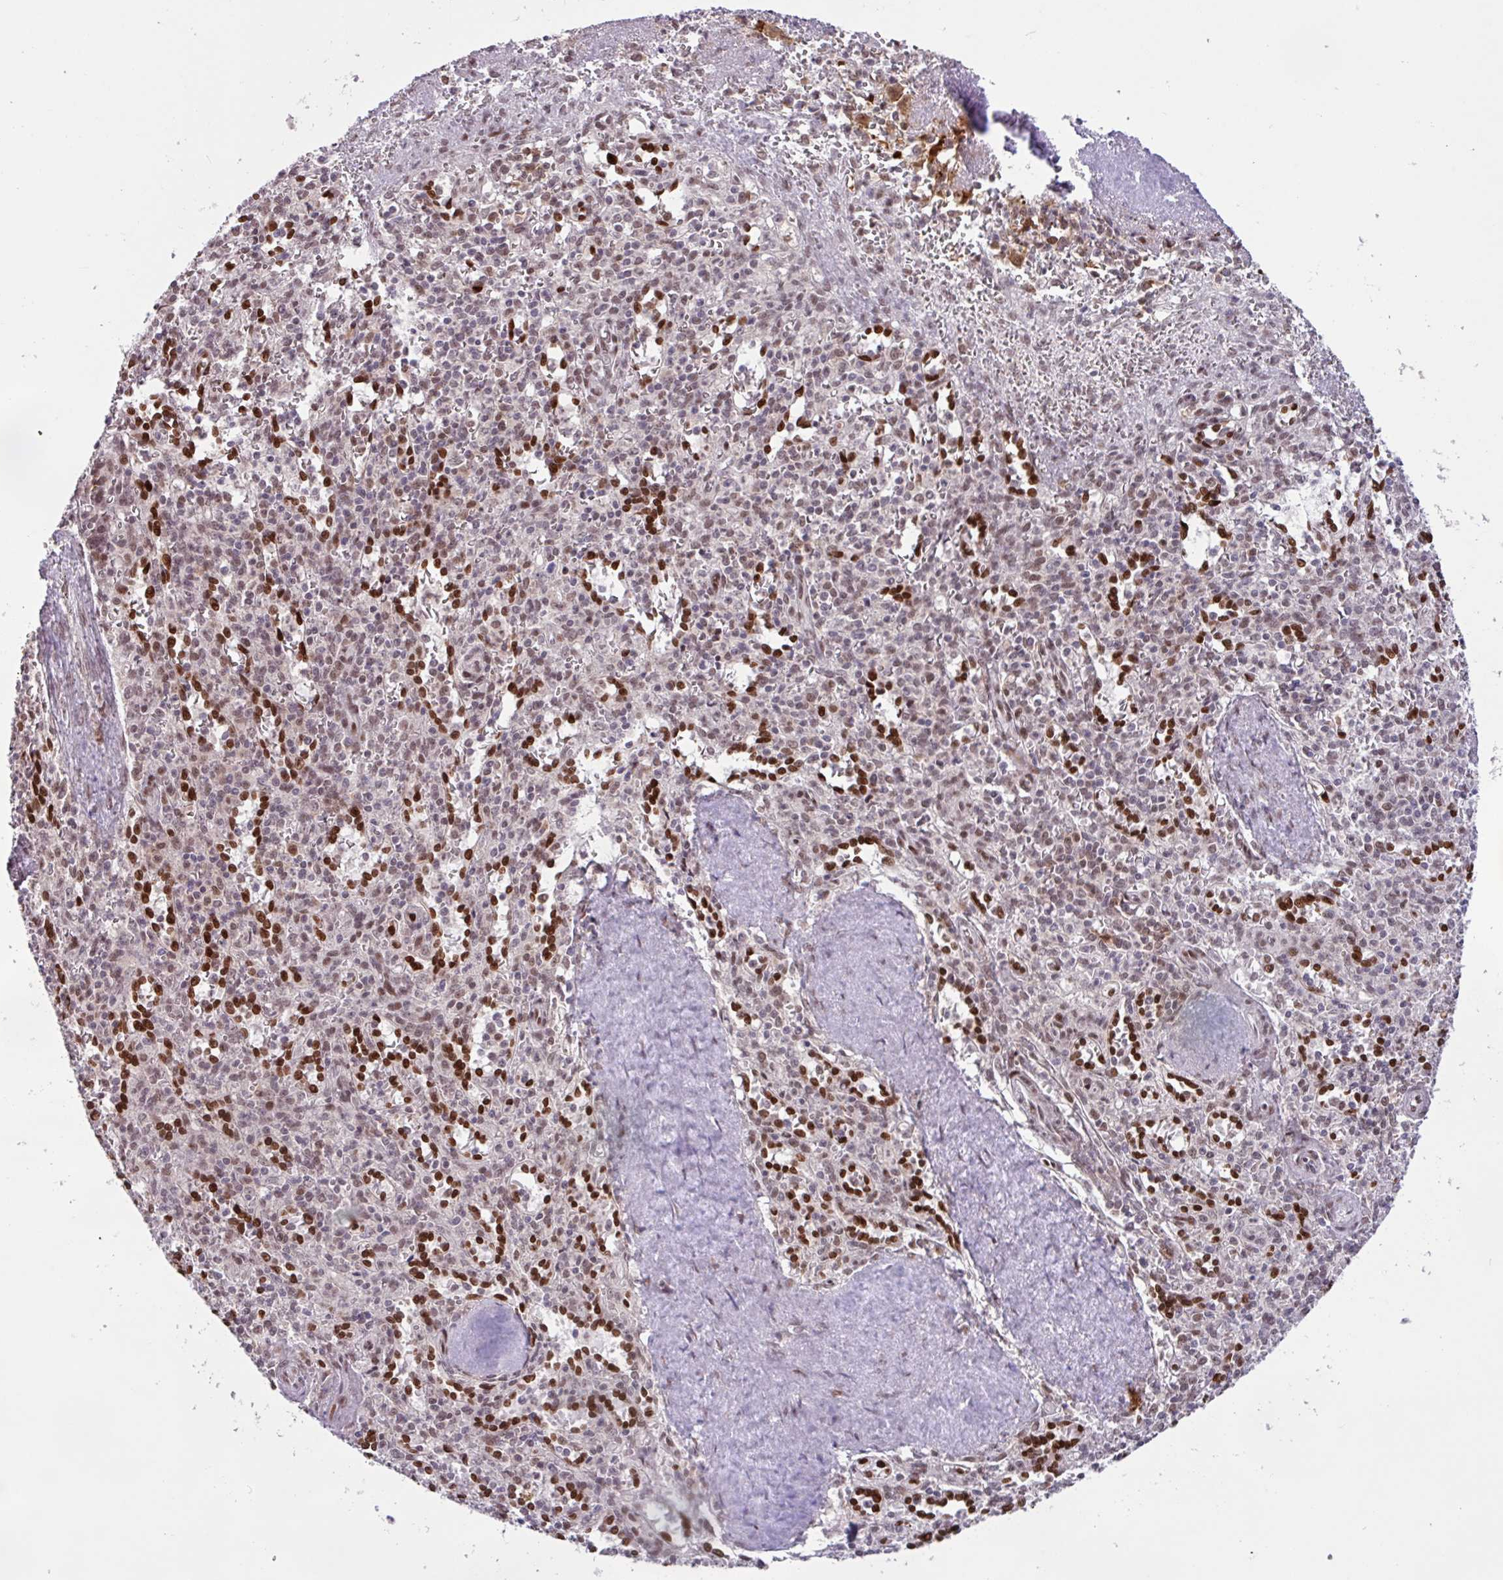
{"staining": {"intensity": "weak", "quantity": "25%-75%", "location": "nuclear"}, "tissue": "spleen", "cell_type": "Cells in red pulp", "image_type": "normal", "snomed": [{"axis": "morphology", "description": "Normal tissue, NOS"}, {"axis": "topography", "description": "Spleen"}], "caption": "Weak nuclear protein expression is identified in approximately 25%-75% of cells in red pulp in spleen. The protein of interest is stained brown, and the nuclei are stained in blue (DAB IHC with brightfield microscopy, high magnification).", "gene": "BRD3", "patient": {"sex": "female", "age": 70}}